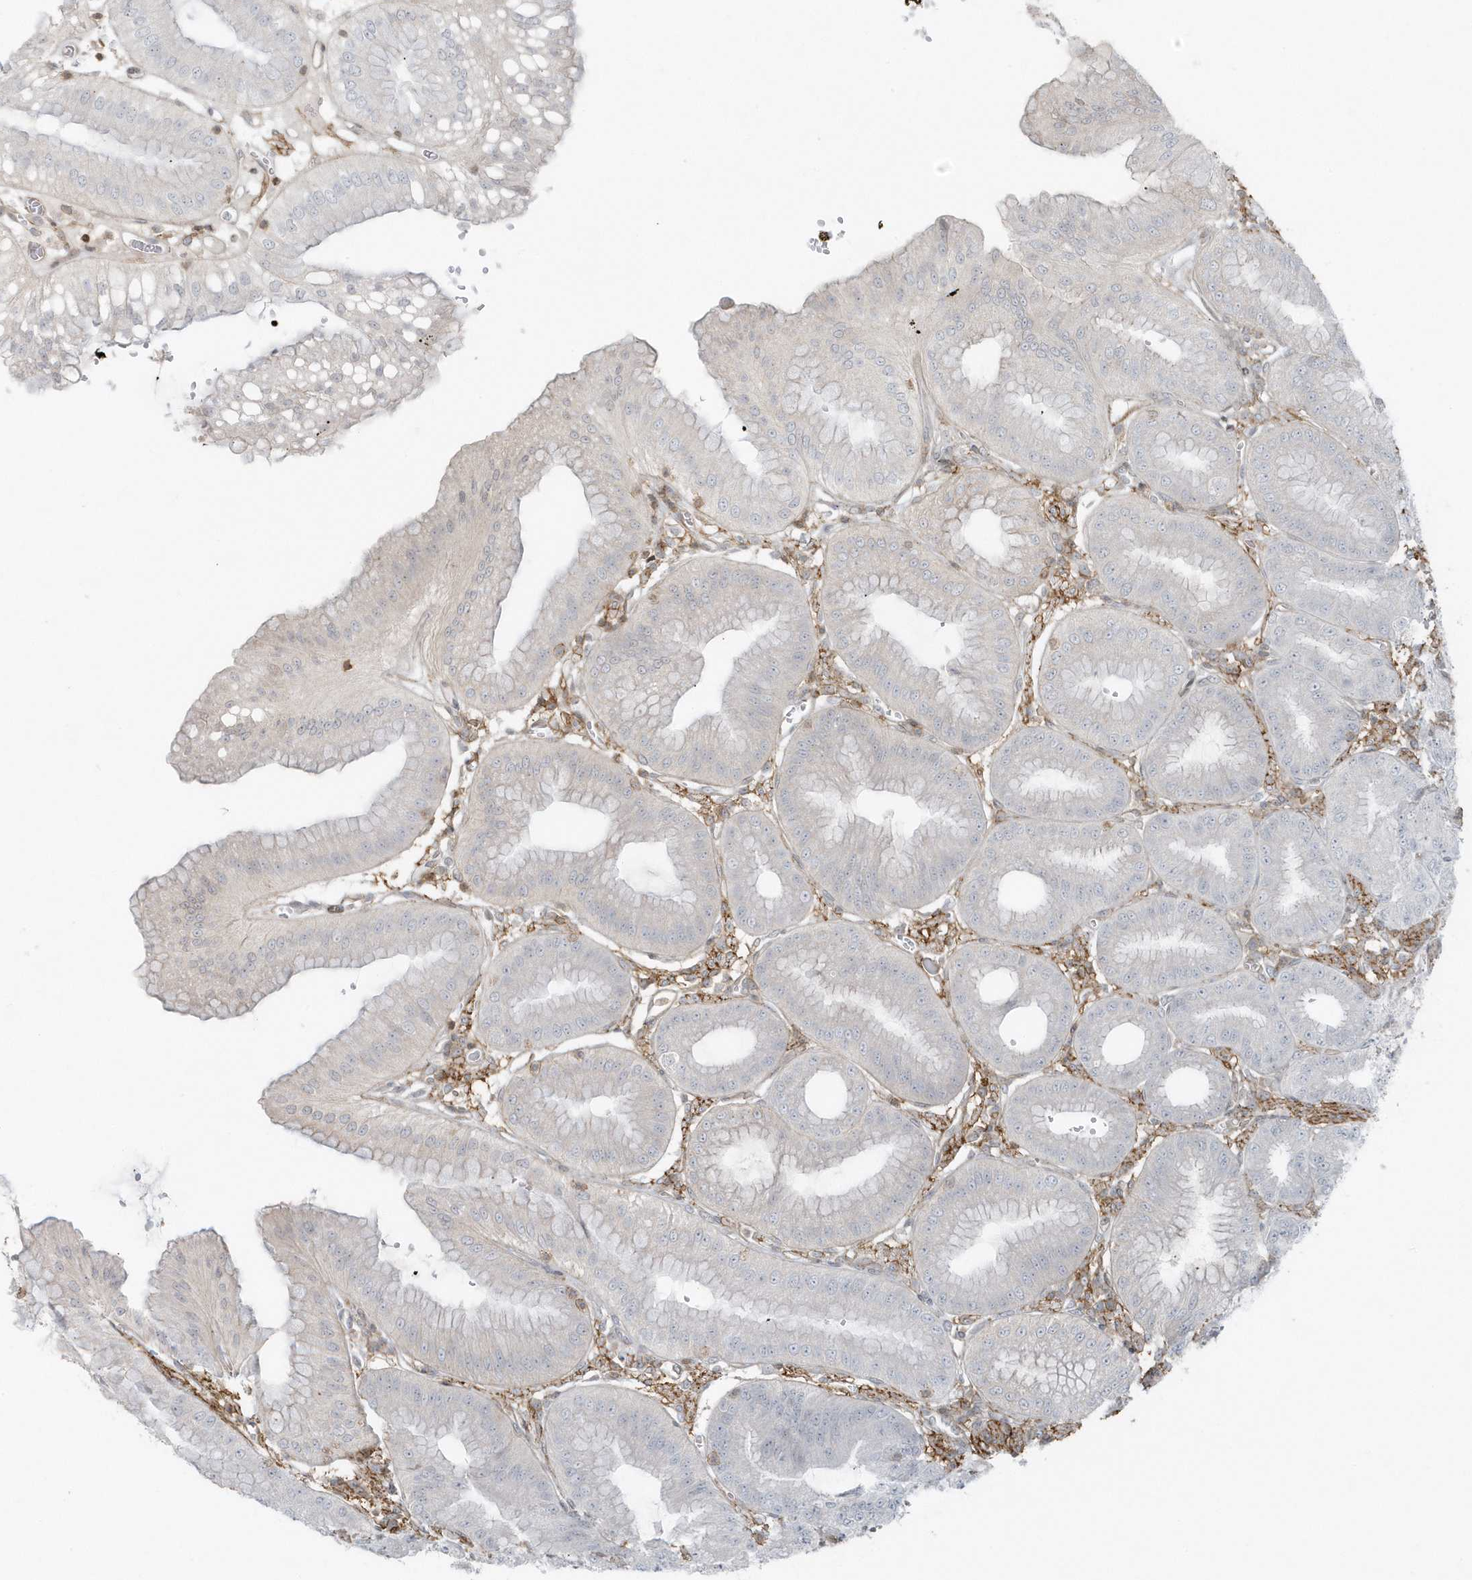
{"staining": {"intensity": "weak", "quantity": "25%-75%", "location": "cytoplasmic/membranous"}, "tissue": "stomach", "cell_type": "Glandular cells", "image_type": "normal", "snomed": [{"axis": "morphology", "description": "Normal tissue, NOS"}, {"axis": "topography", "description": "Stomach, lower"}], "caption": "Weak cytoplasmic/membranous protein positivity is seen in about 25%-75% of glandular cells in stomach. The staining is performed using DAB (3,3'-diaminobenzidine) brown chromogen to label protein expression. The nuclei are counter-stained blue using hematoxylin.", "gene": "CACNB2", "patient": {"sex": "male", "age": 71}}